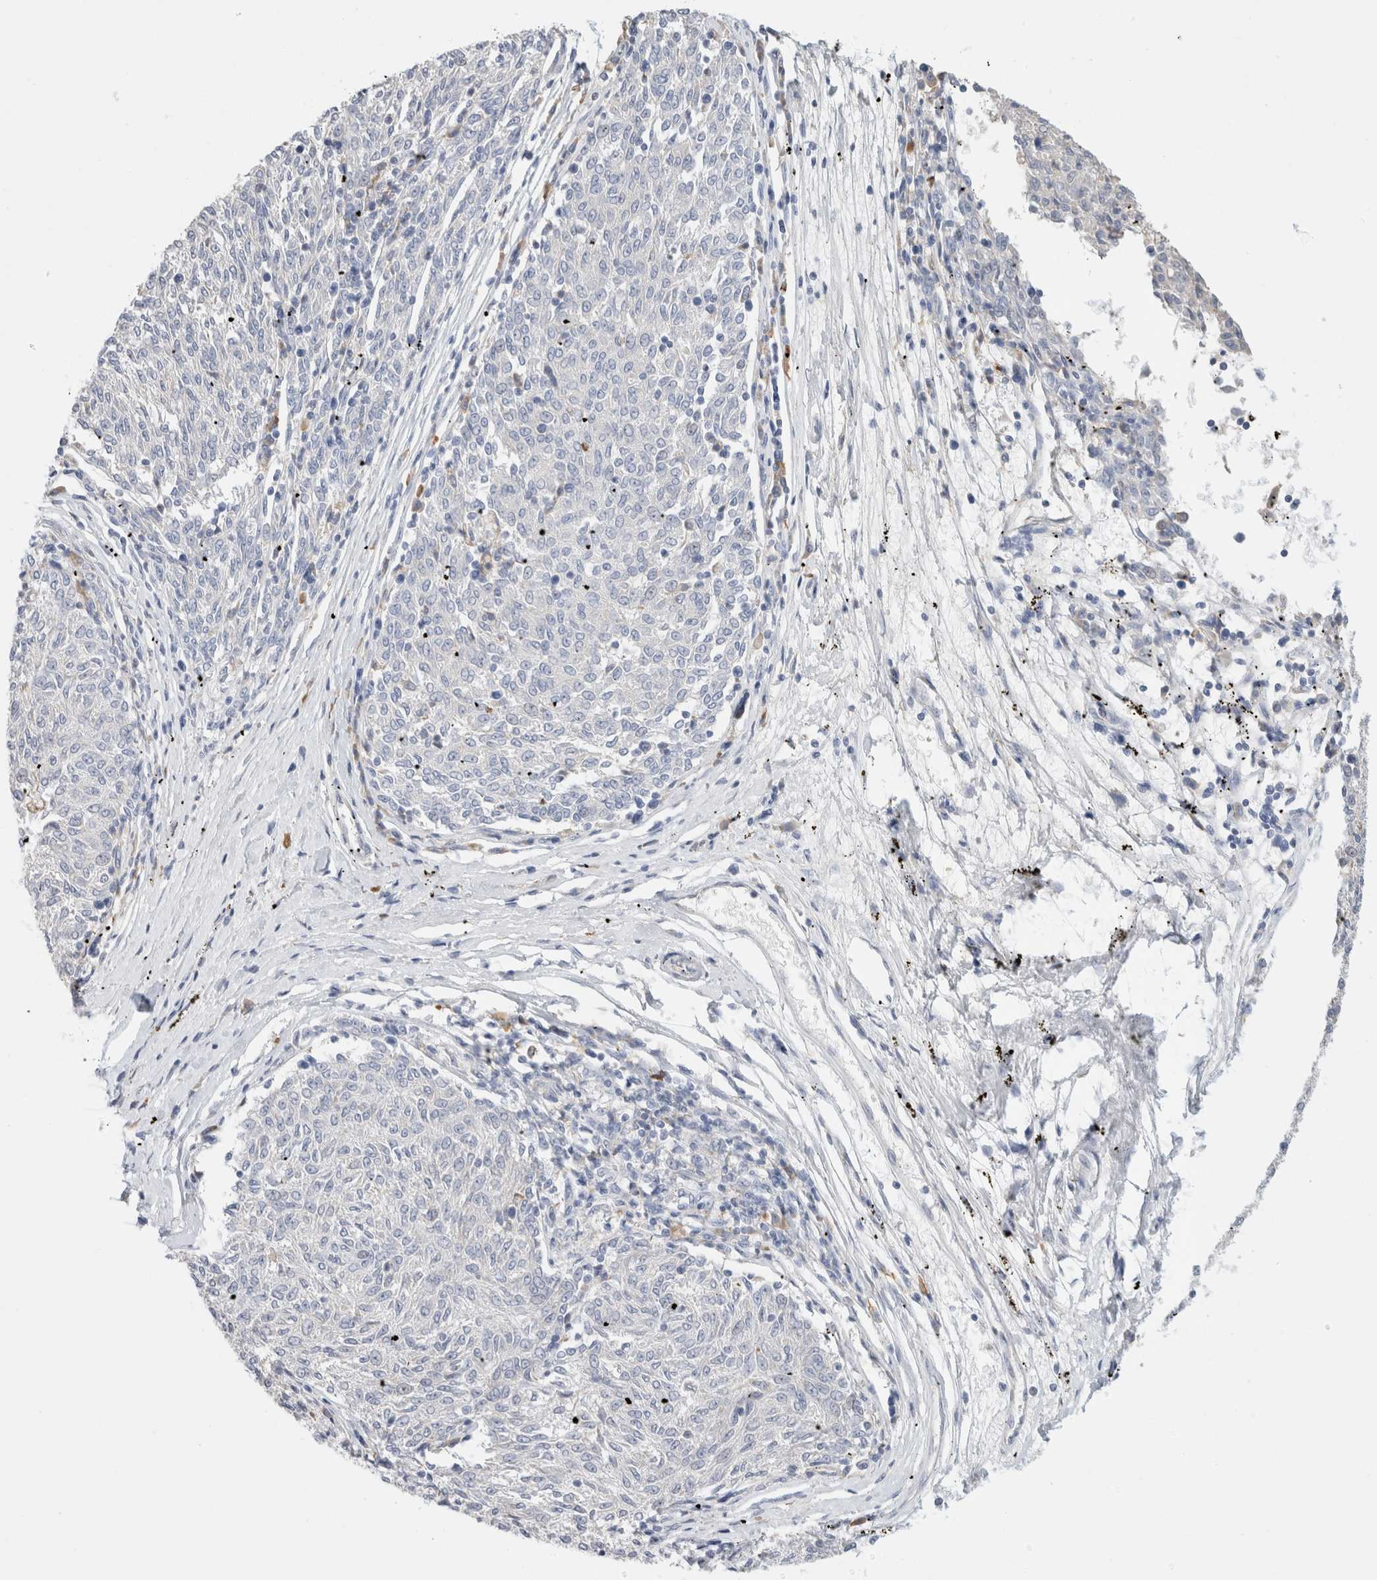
{"staining": {"intensity": "negative", "quantity": "none", "location": "none"}, "tissue": "melanoma", "cell_type": "Tumor cells", "image_type": "cancer", "snomed": [{"axis": "morphology", "description": "Malignant melanoma, NOS"}, {"axis": "topography", "description": "Skin"}], "caption": "Immunohistochemistry (IHC) image of neoplastic tissue: human malignant melanoma stained with DAB shows no significant protein staining in tumor cells.", "gene": "CSK", "patient": {"sex": "female", "age": 72}}